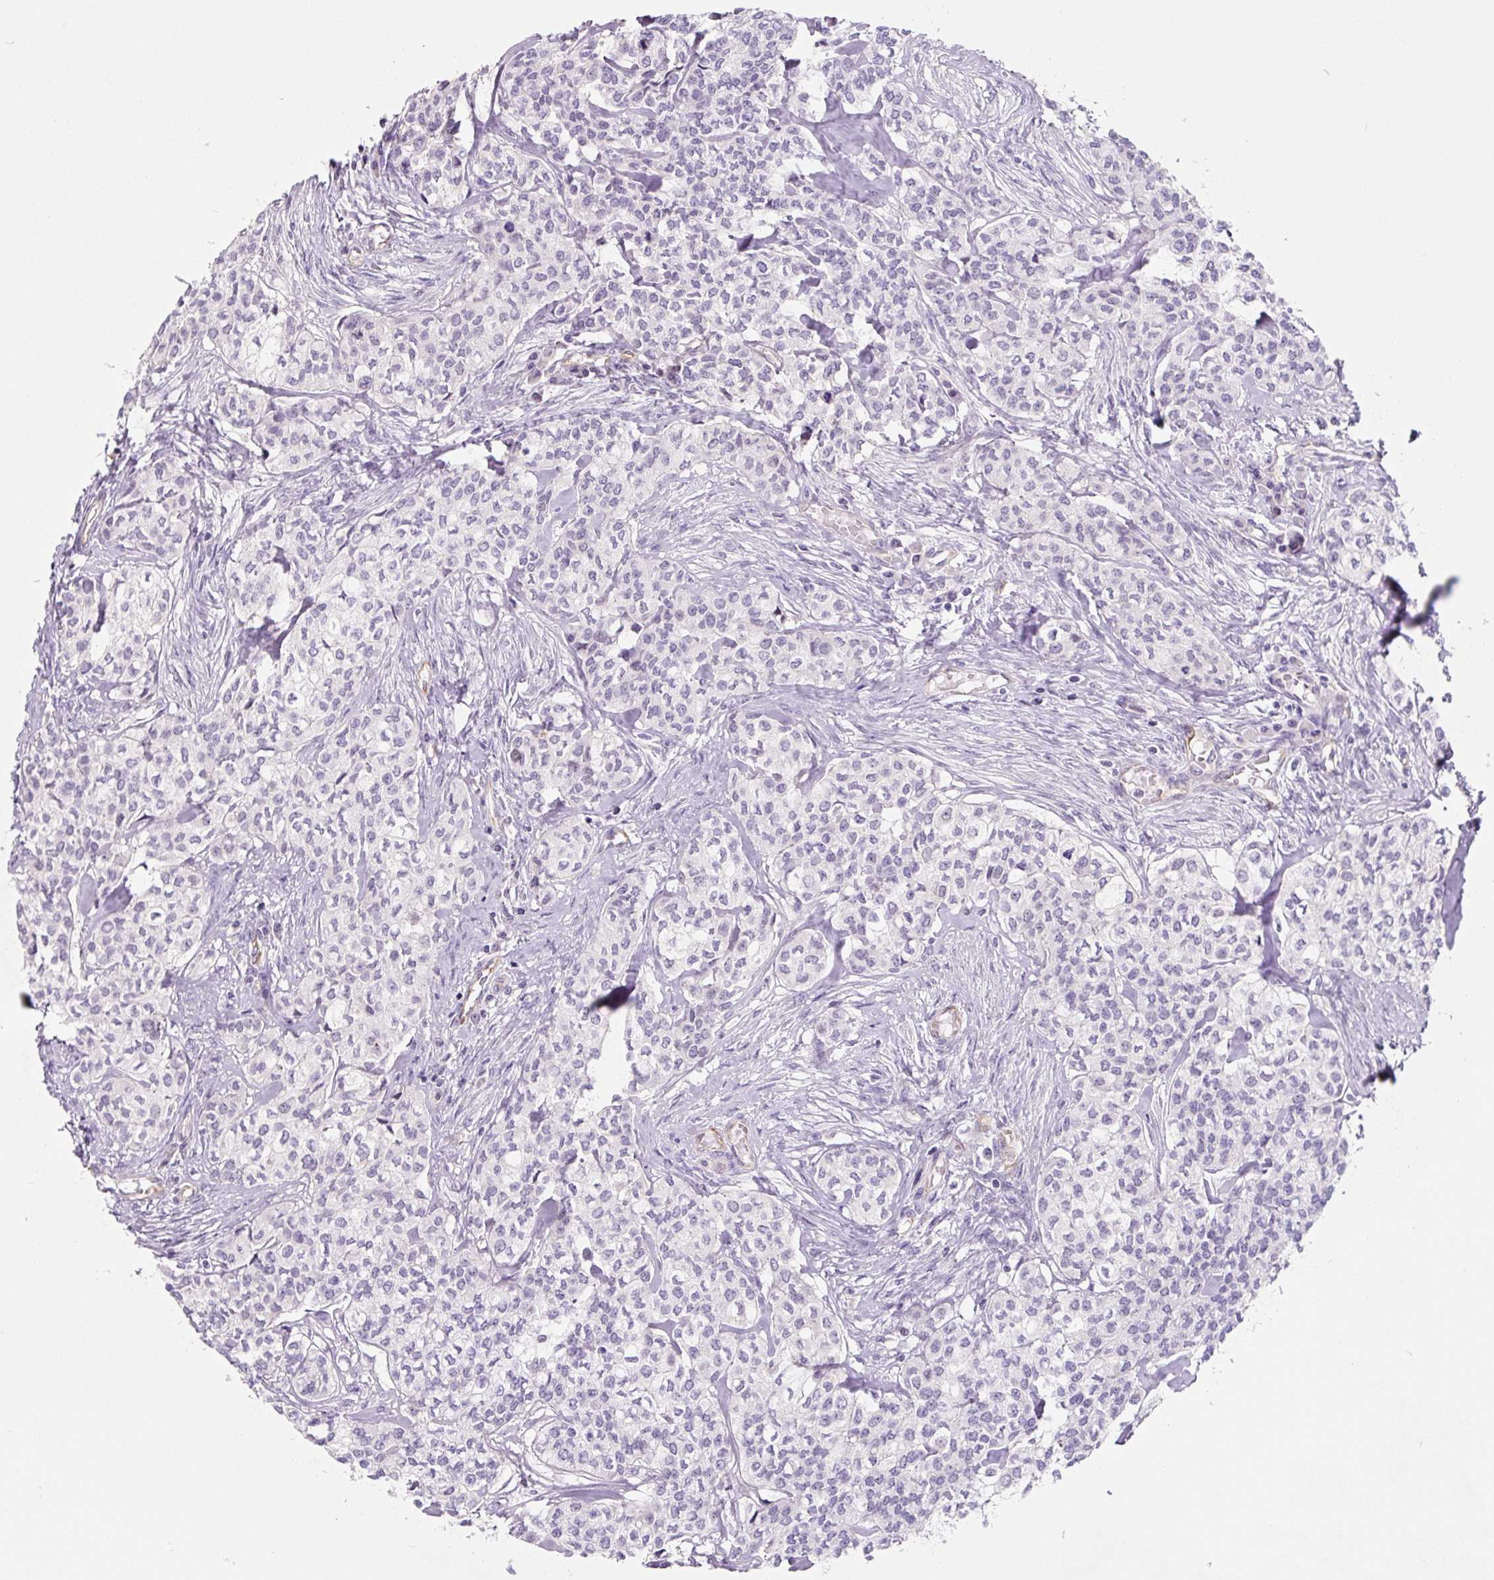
{"staining": {"intensity": "negative", "quantity": "none", "location": "none"}, "tissue": "head and neck cancer", "cell_type": "Tumor cells", "image_type": "cancer", "snomed": [{"axis": "morphology", "description": "Adenocarcinoma, NOS"}, {"axis": "topography", "description": "Head-Neck"}], "caption": "Tumor cells are negative for brown protein staining in head and neck cancer (adenocarcinoma). Brightfield microscopy of immunohistochemistry stained with DAB (brown) and hematoxylin (blue), captured at high magnification.", "gene": "CCL25", "patient": {"sex": "male", "age": 81}}